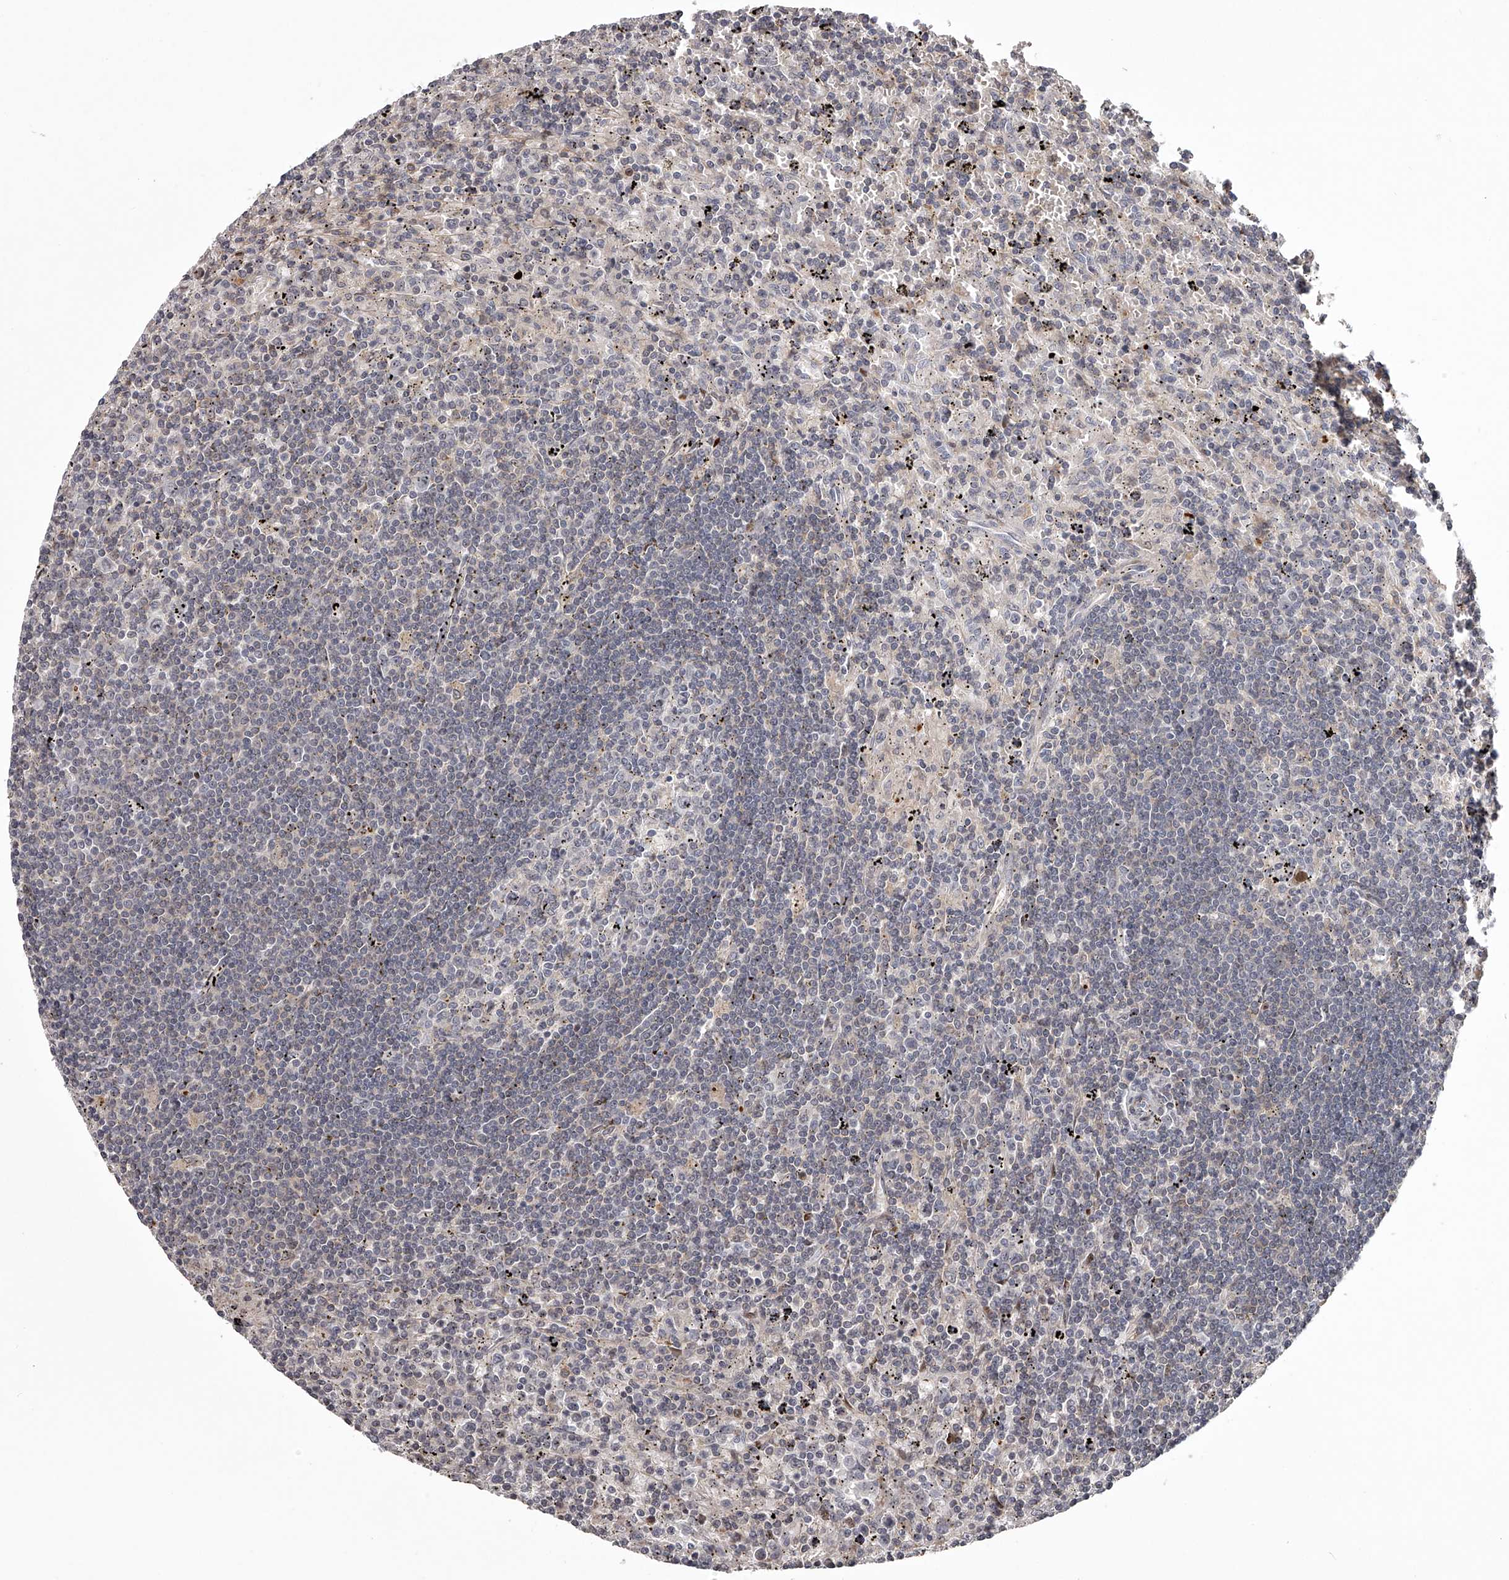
{"staining": {"intensity": "negative", "quantity": "none", "location": "none"}, "tissue": "lymphoma", "cell_type": "Tumor cells", "image_type": "cancer", "snomed": [{"axis": "morphology", "description": "Malignant lymphoma, non-Hodgkin's type, Low grade"}, {"axis": "topography", "description": "Spleen"}], "caption": "Immunohistochemical staining of lymphoma exhibits no significant positivity in tumor cells. (DAB (3,3'-diaminobenzidine) immunohistochemistry, high magnification).", "gene": "RRP36", "patient": {"sex": "male", "age": 76}}